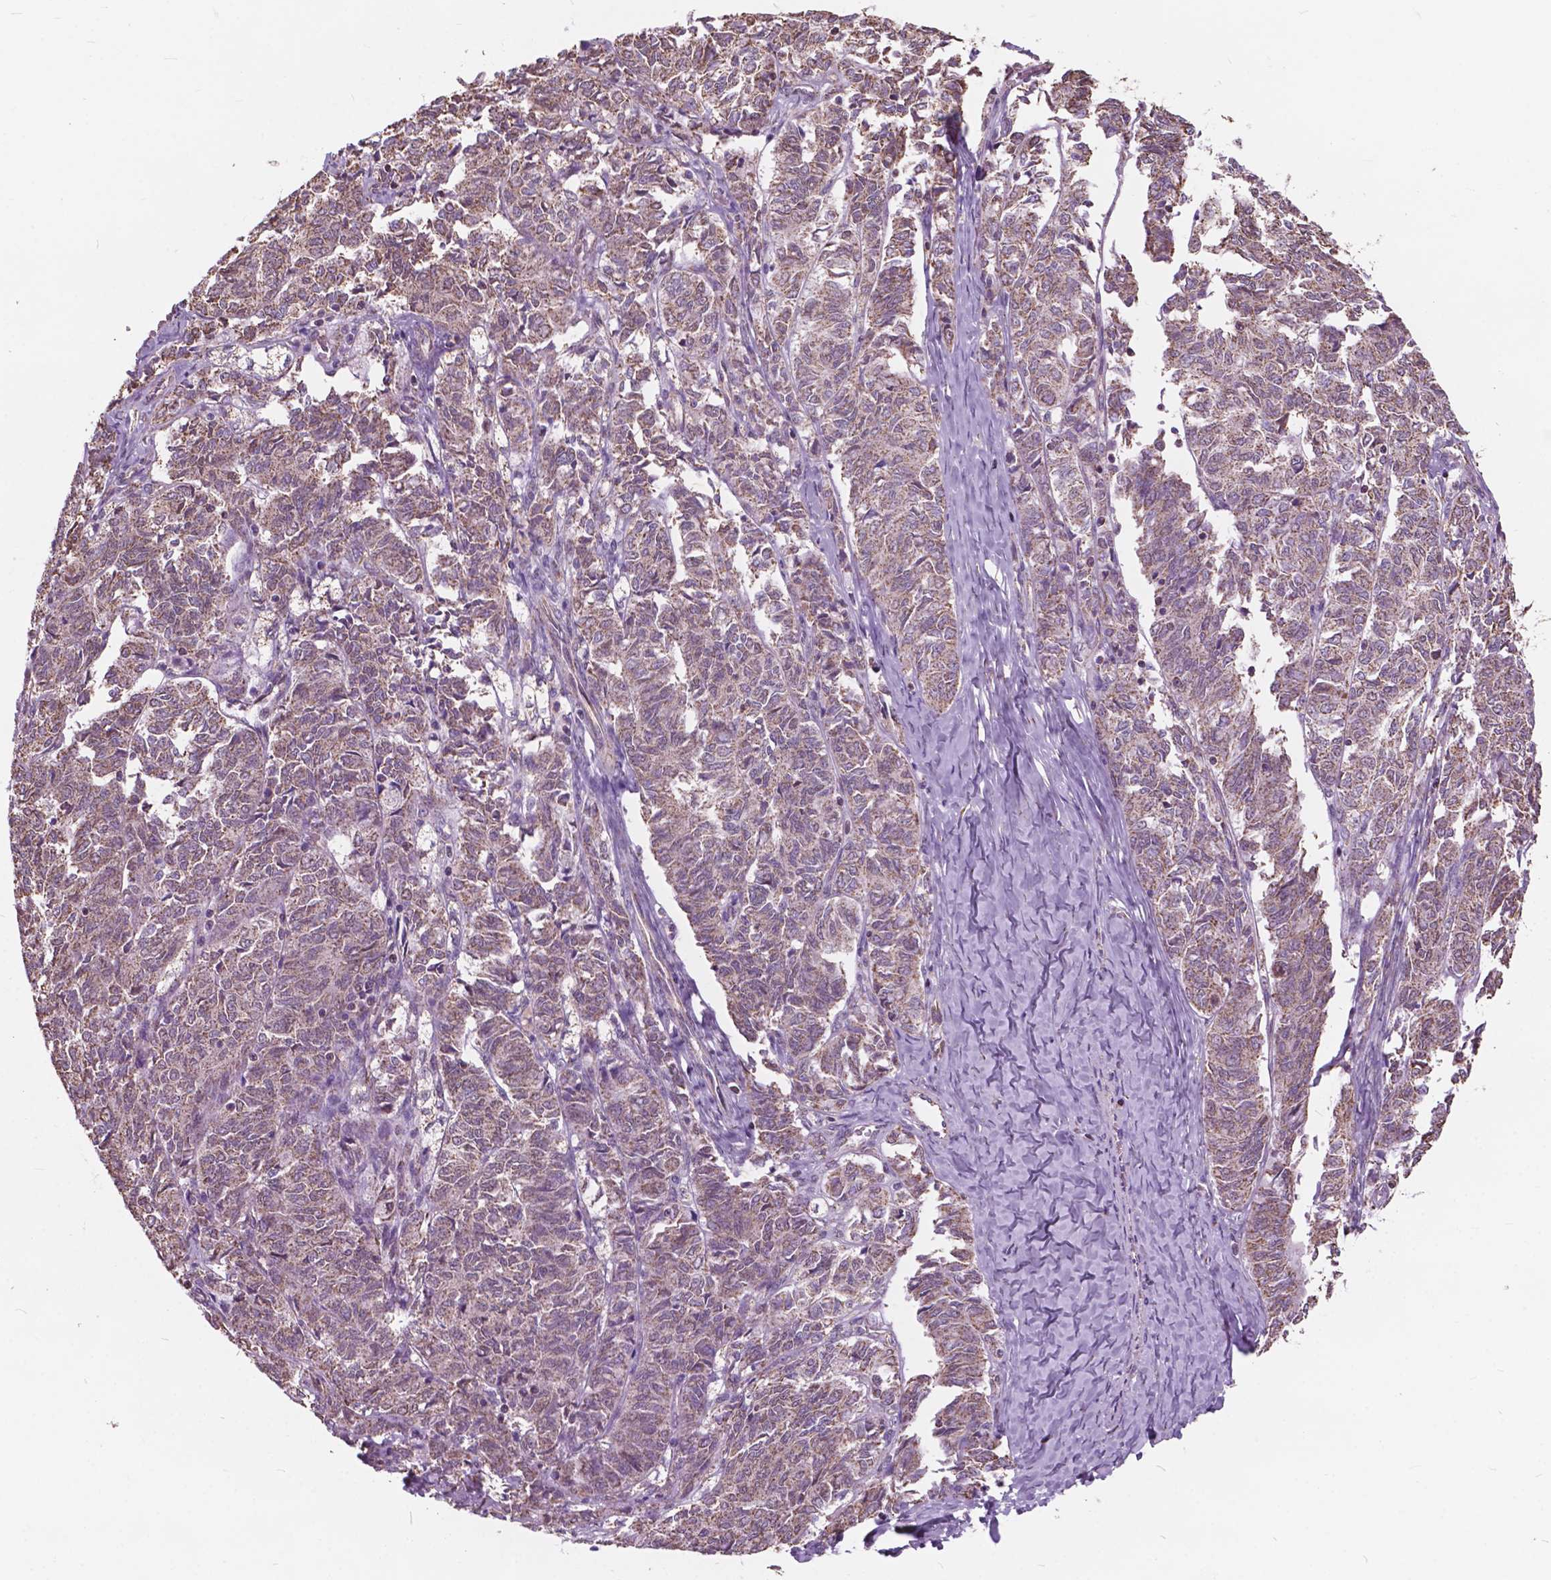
{"staining": {"intensity": "weak", "quantity": ">75%", "location": "cytoplasmic/membranous"}, "tissue": "ovarian cancer", "cell_type": "Tumor cells", "image_type": "cancer", "snomed": [{"axis": "morphology", "description": "Carcinoma, endometroid"}, {"axis": "topography", "description": "Ovary"}], "caption": "Immunohistochemistry (IHC) micrograph of ovarian cancer (endometroid carcinoma) stained for a protein (brown), which reveals low levels of weak cytoplasmic/membranous expression in approximately >75% of tumor cells.", "gene": "SCOC", "patient": {"sex": "female", "age": 80}}